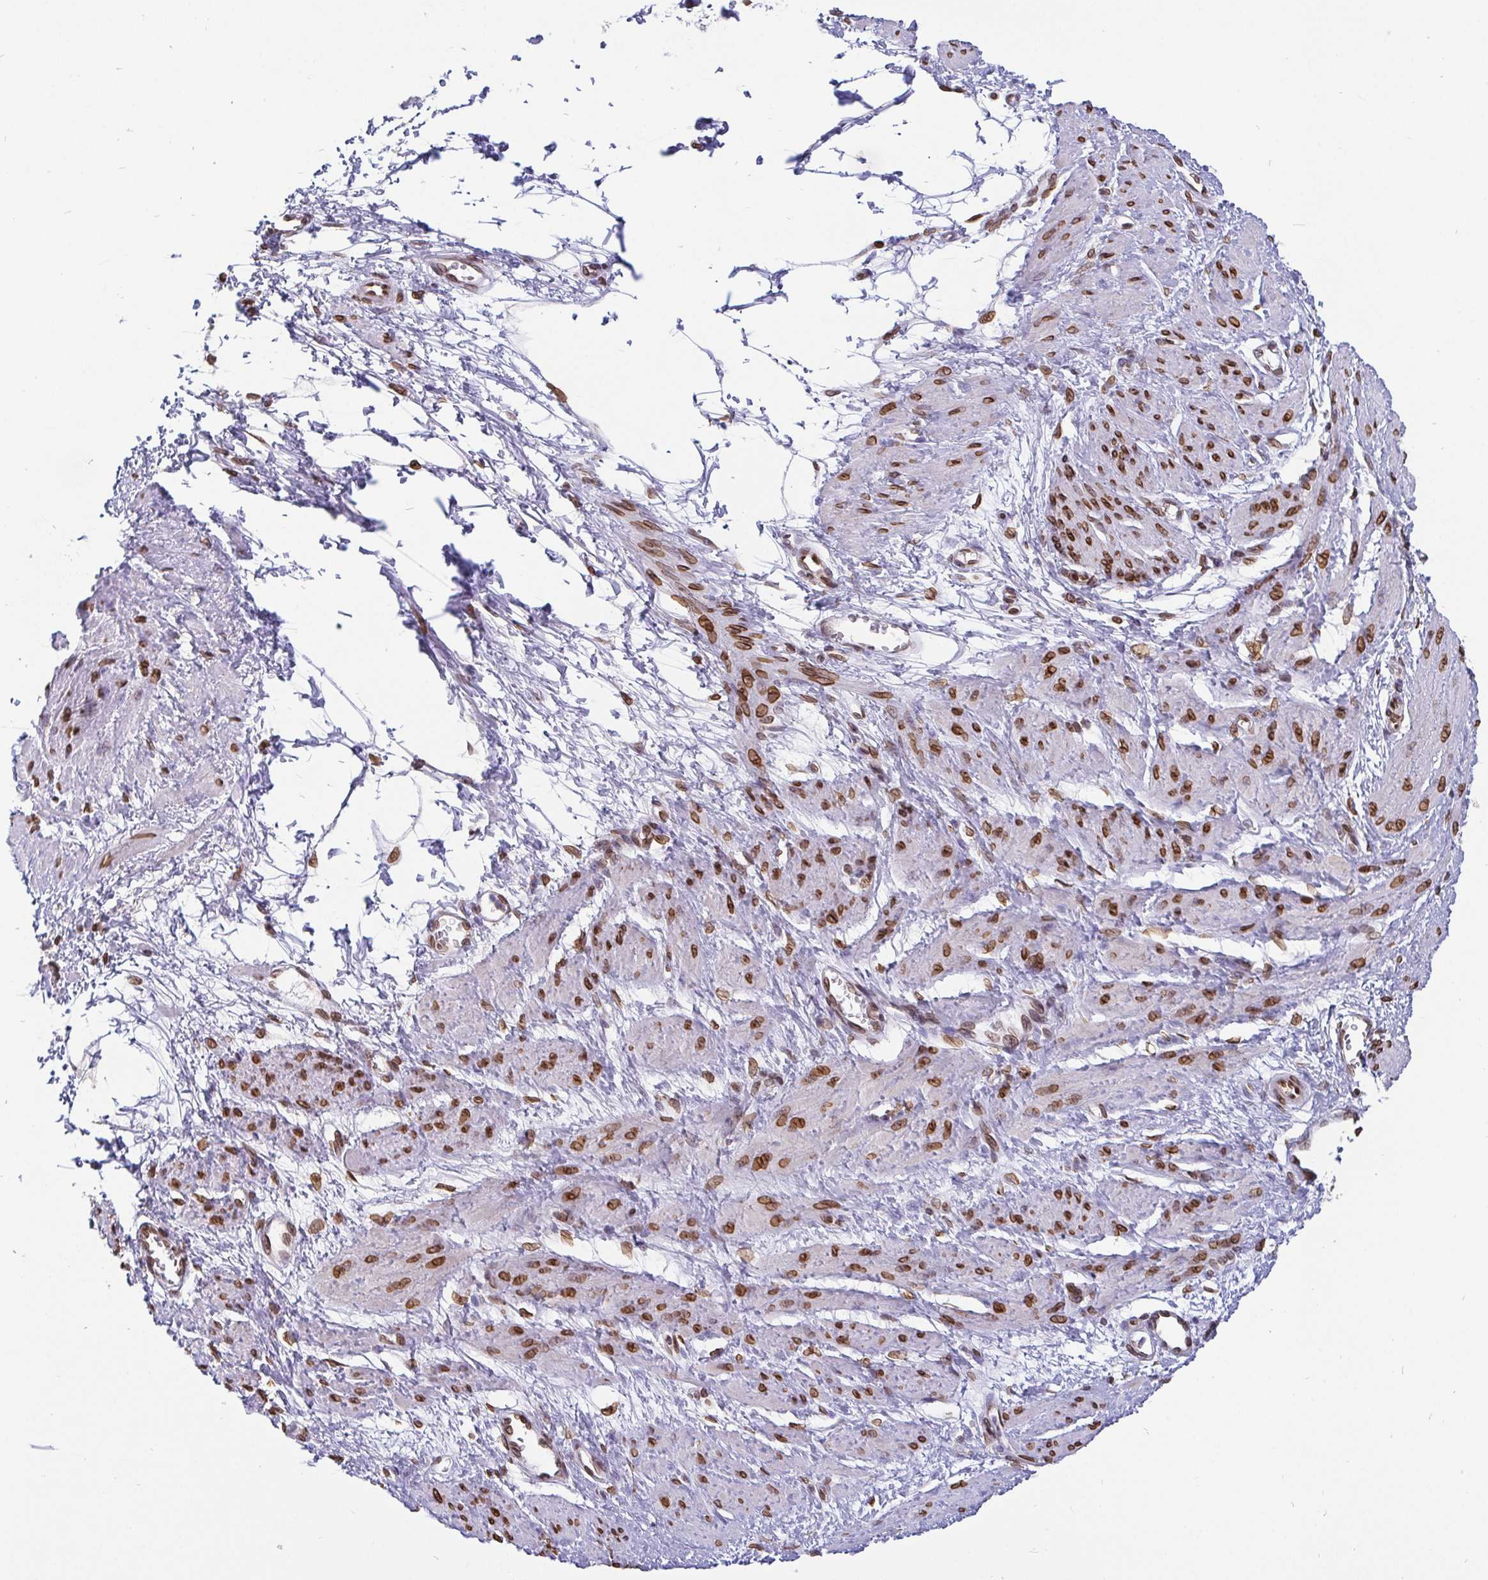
{"staining": {"intensity": "strong", "quantity": ">75%", "location": "cytoplasmic/membranous,nuclear"}, "tissue": "smooth muscle", "cell_type": "Smooth muscle cells", "image_type": "normal", "snomed": [{"axis": "morphology", "description": "Normal tissue, NOS"}, {"axis": "topography", "description": "Smooth muscle"}, {"axis": "topography", "description": "Uterus"}], "caption": "An IHC photomicrograph of benign tissue is shown. Protein staining in brown labels strong cytoplasmic/membranous,nuclear positivity in smooth muscle within smooth muscle cells. (brown staining indicates protein expression, while blue staining denotes nuclei).", "gene": "EMD", "patient": {"sex": "female", "age": 39}}